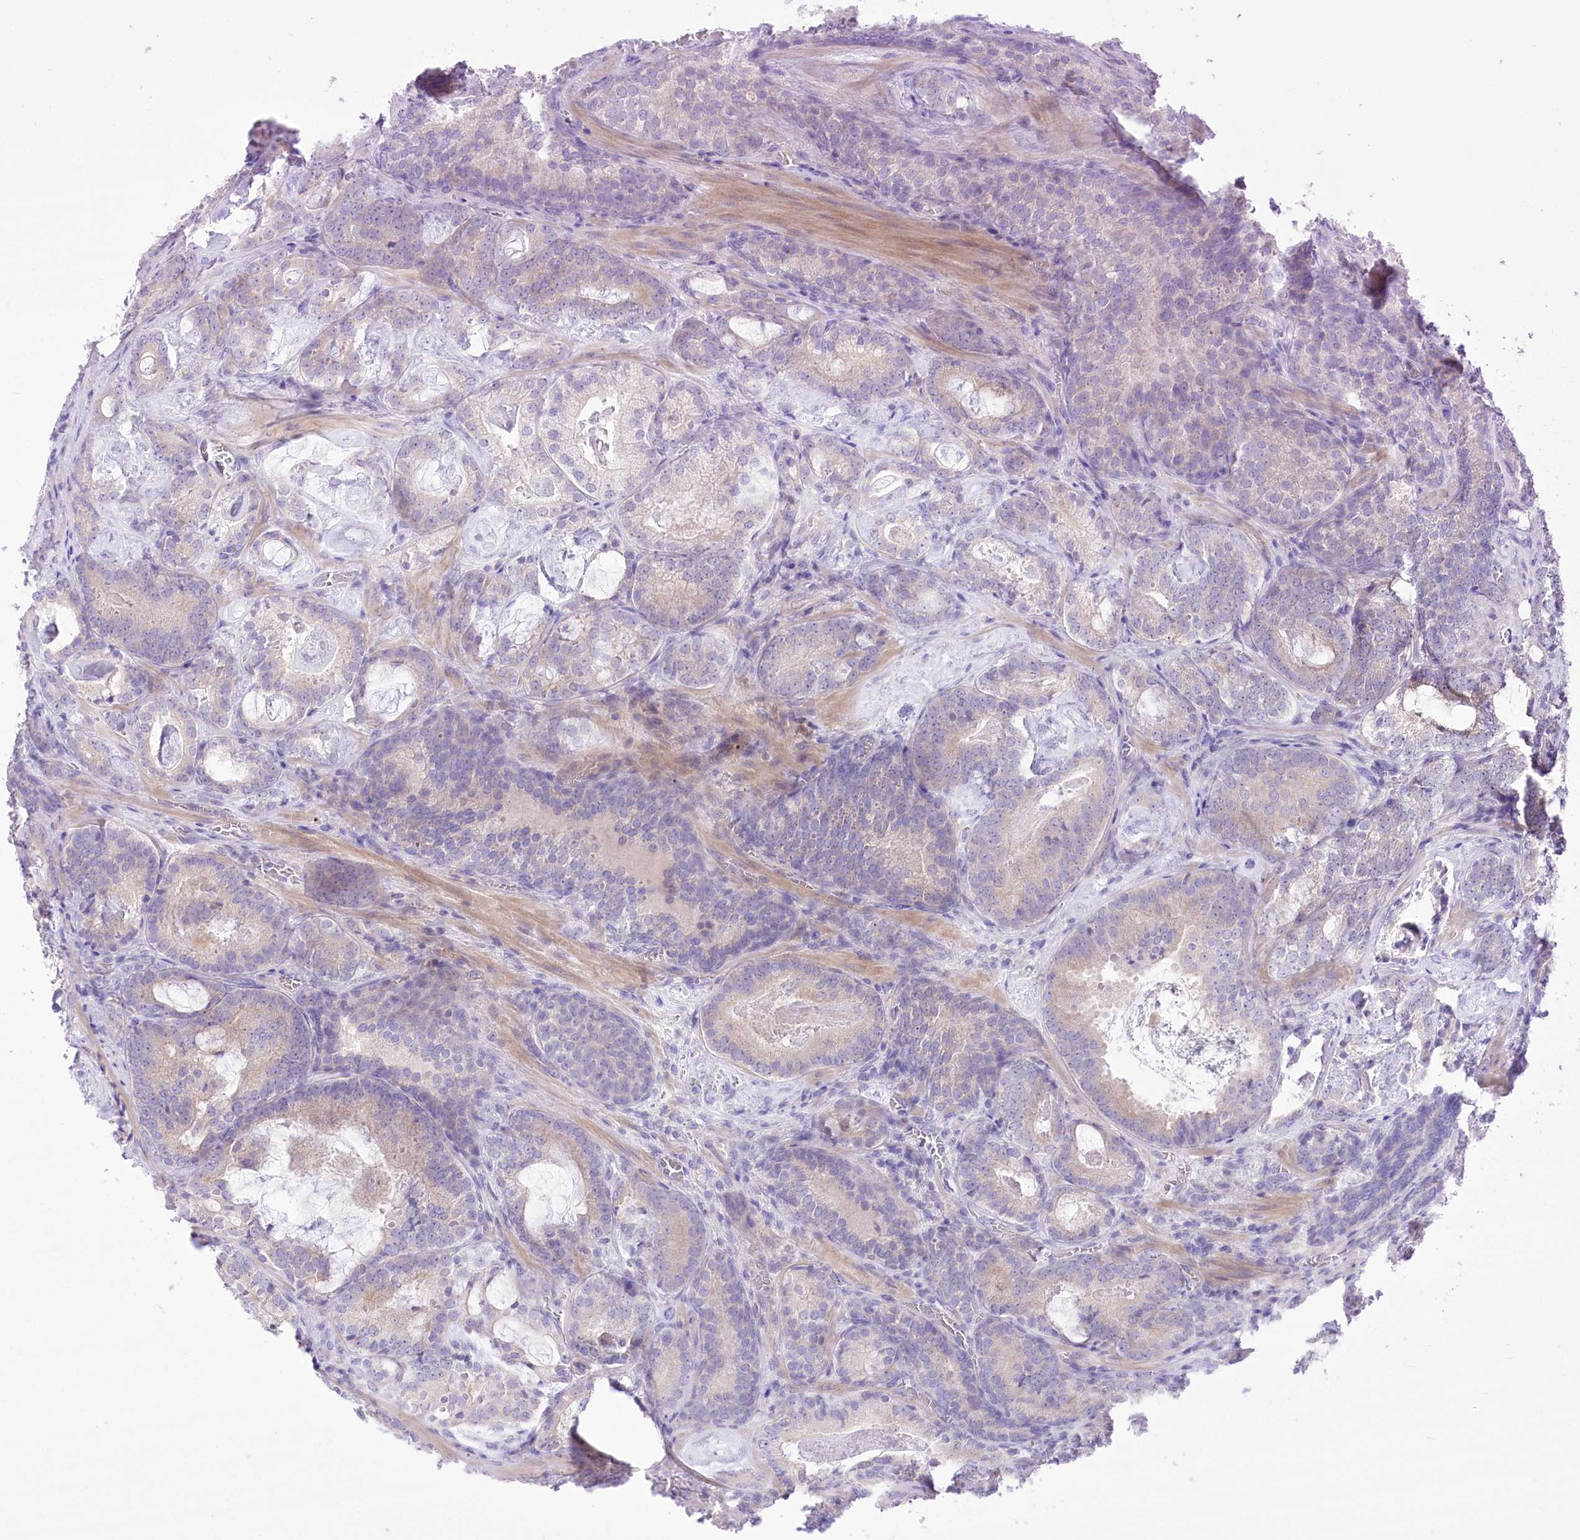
{"staining": {"intensity": "weak", "quantity": "<25%", "location": "cytoplasmic/membranous"}, "tissue": "prostate cancer", "cell_type": "Tumor cells", "image_type": "cancer", "snomed": [{"axis": "morphology", "description": "Adenocarcinoma, Low grade"}, {"axis": "topography", "description": "Prostate"}], "caption": "Protein analysis of prostate adenocarcinoma (low-grade) displays no significant expression in tumor cells.", "gene": "HELT", "patient": {"sex": "male", "age": 60}}